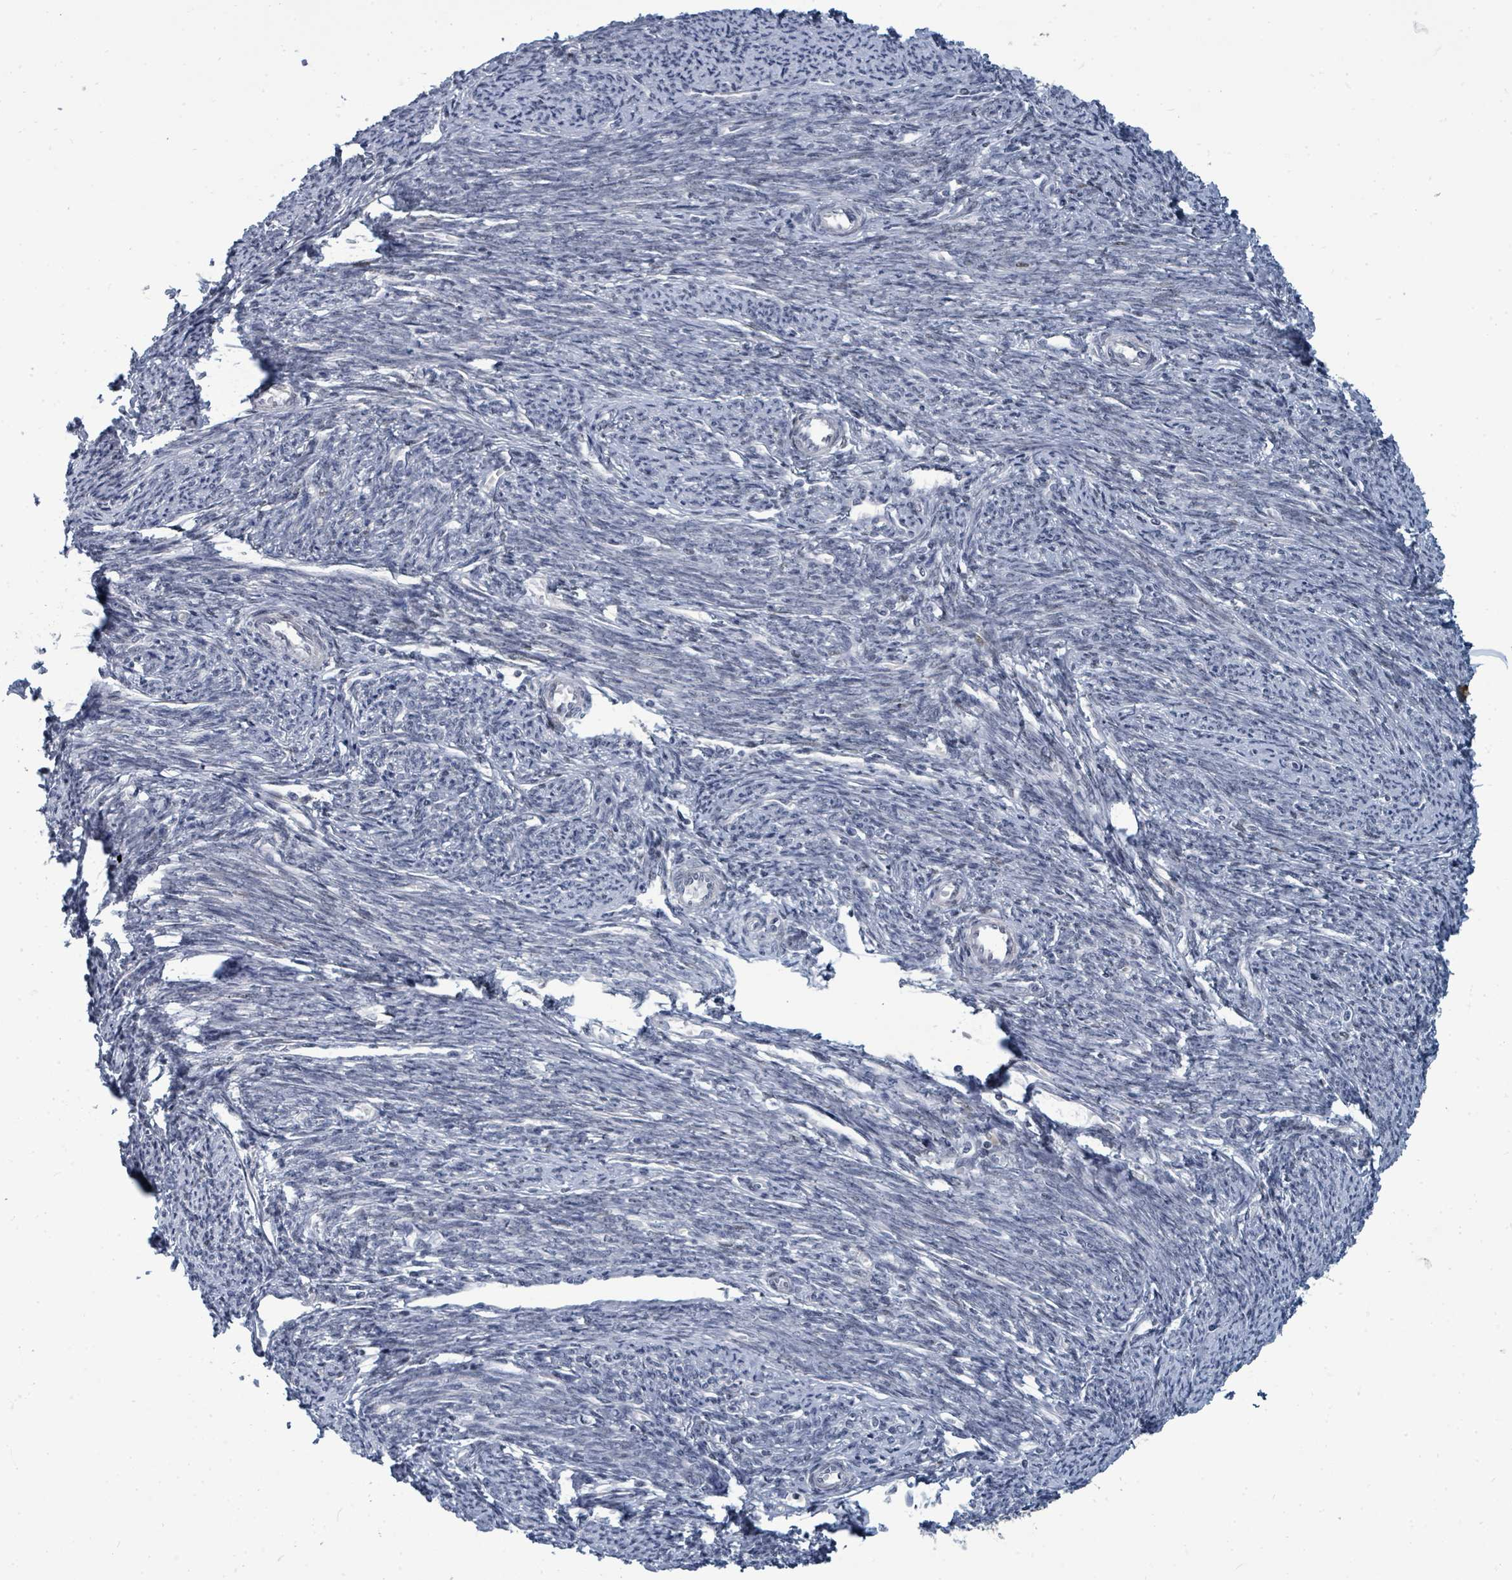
{"staining": {"intensity": "moderate", "quantity": "25%-75%", "location": "nuclear"}, "tissue": "smooth muscle", "cell_type": "Smooth muscle cells", "image_type": "normal", "snomed": [{"axis": "morphology", "description": "Normal tissue, NOS"}, {"axis": "topography", "description": "Smooth muscle"}, {"axis": "topography", "description": "Uterus"}], "caption": "High-power microscopy captured an IHC image of unremarkable smooth muscle, revealing moderate nuclear expression in approximately 25%-75% of smooth muscle cells.", "gene": "UCK1", "patient": {"sex": "female", "age": 59}}